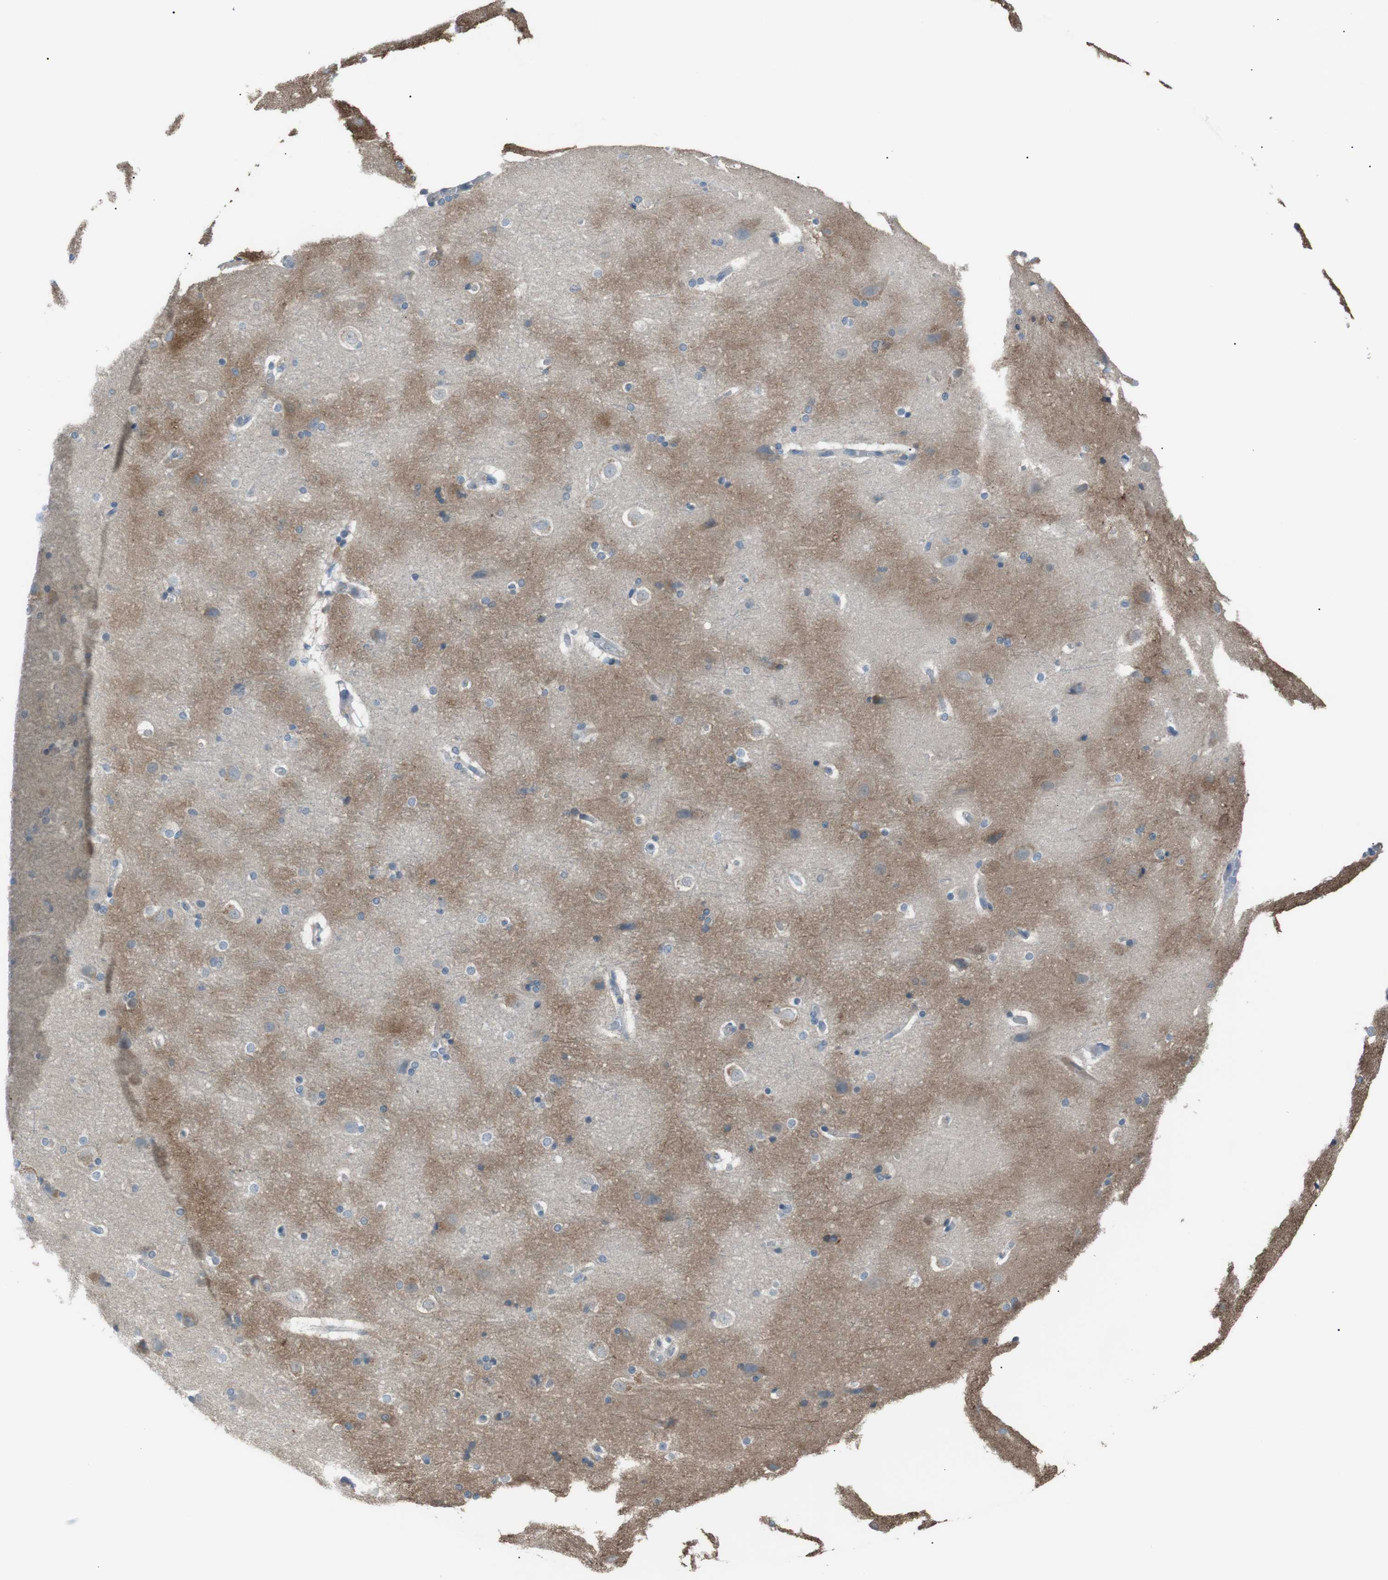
{"staining": {"intensity": "negative", "quantity": "none", "location": "none"}, "tissue": "hippocampus", "cell_type": "Glial cells", "image_type": "normal", "snomed": [{"axis": "morphology", "description": "Normal tissue, NOS"}, {"axis": "topography", "description": "Hippocampus"}], "caption": "Immunohistochemistry (IHC) of unremarkable human hippocampus shows no expression in glial cells.", "gene": "CDH26", "patient": {"sex": "female", "age": 19}}